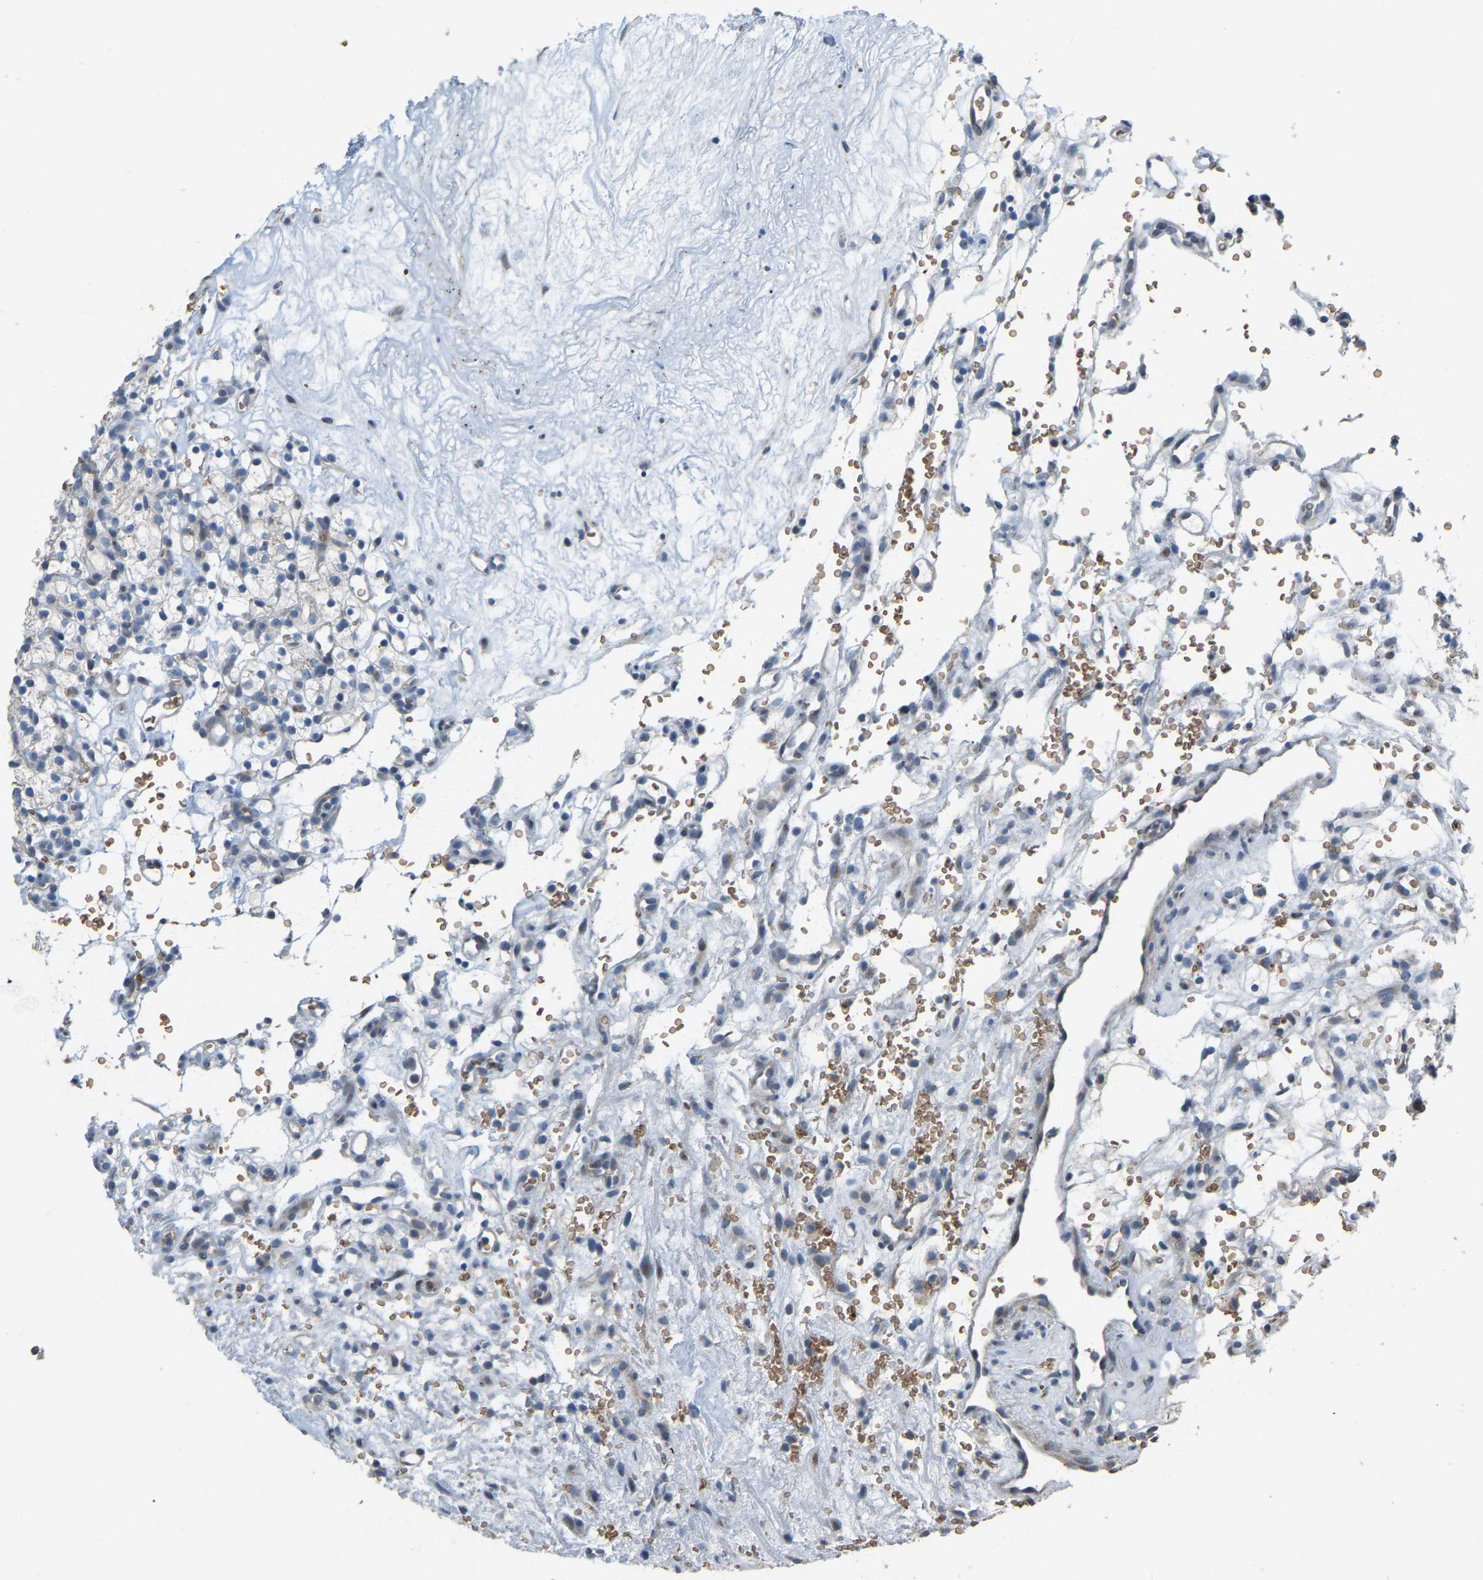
{"staining": {"intensity": "negative", "quantity": "none", "location": "none"}, "tissue": "renal cancer", "cell_type": "Tumor cells", "image_type": "cancer", "snomed": [{"axis": "morphology", "description": "Adenocarcinoma, NOS"}, {"axis": "topography", "description": "Kidney"}], "caption": "DAB (3,3'-diaminobenzidine) immunohistochemical staining of human adenocarcinoma (renal) exhibits no significant positivity in tumor cells. (Stains: DAB (3,3'-diaminobenzidine) immunohistochemistry with hematoxylin counter stain, Microscopy: brightfield microscopy at high magnification).", "gene": "CFAP298", "patient": {"sex": "female", "age": 57}}